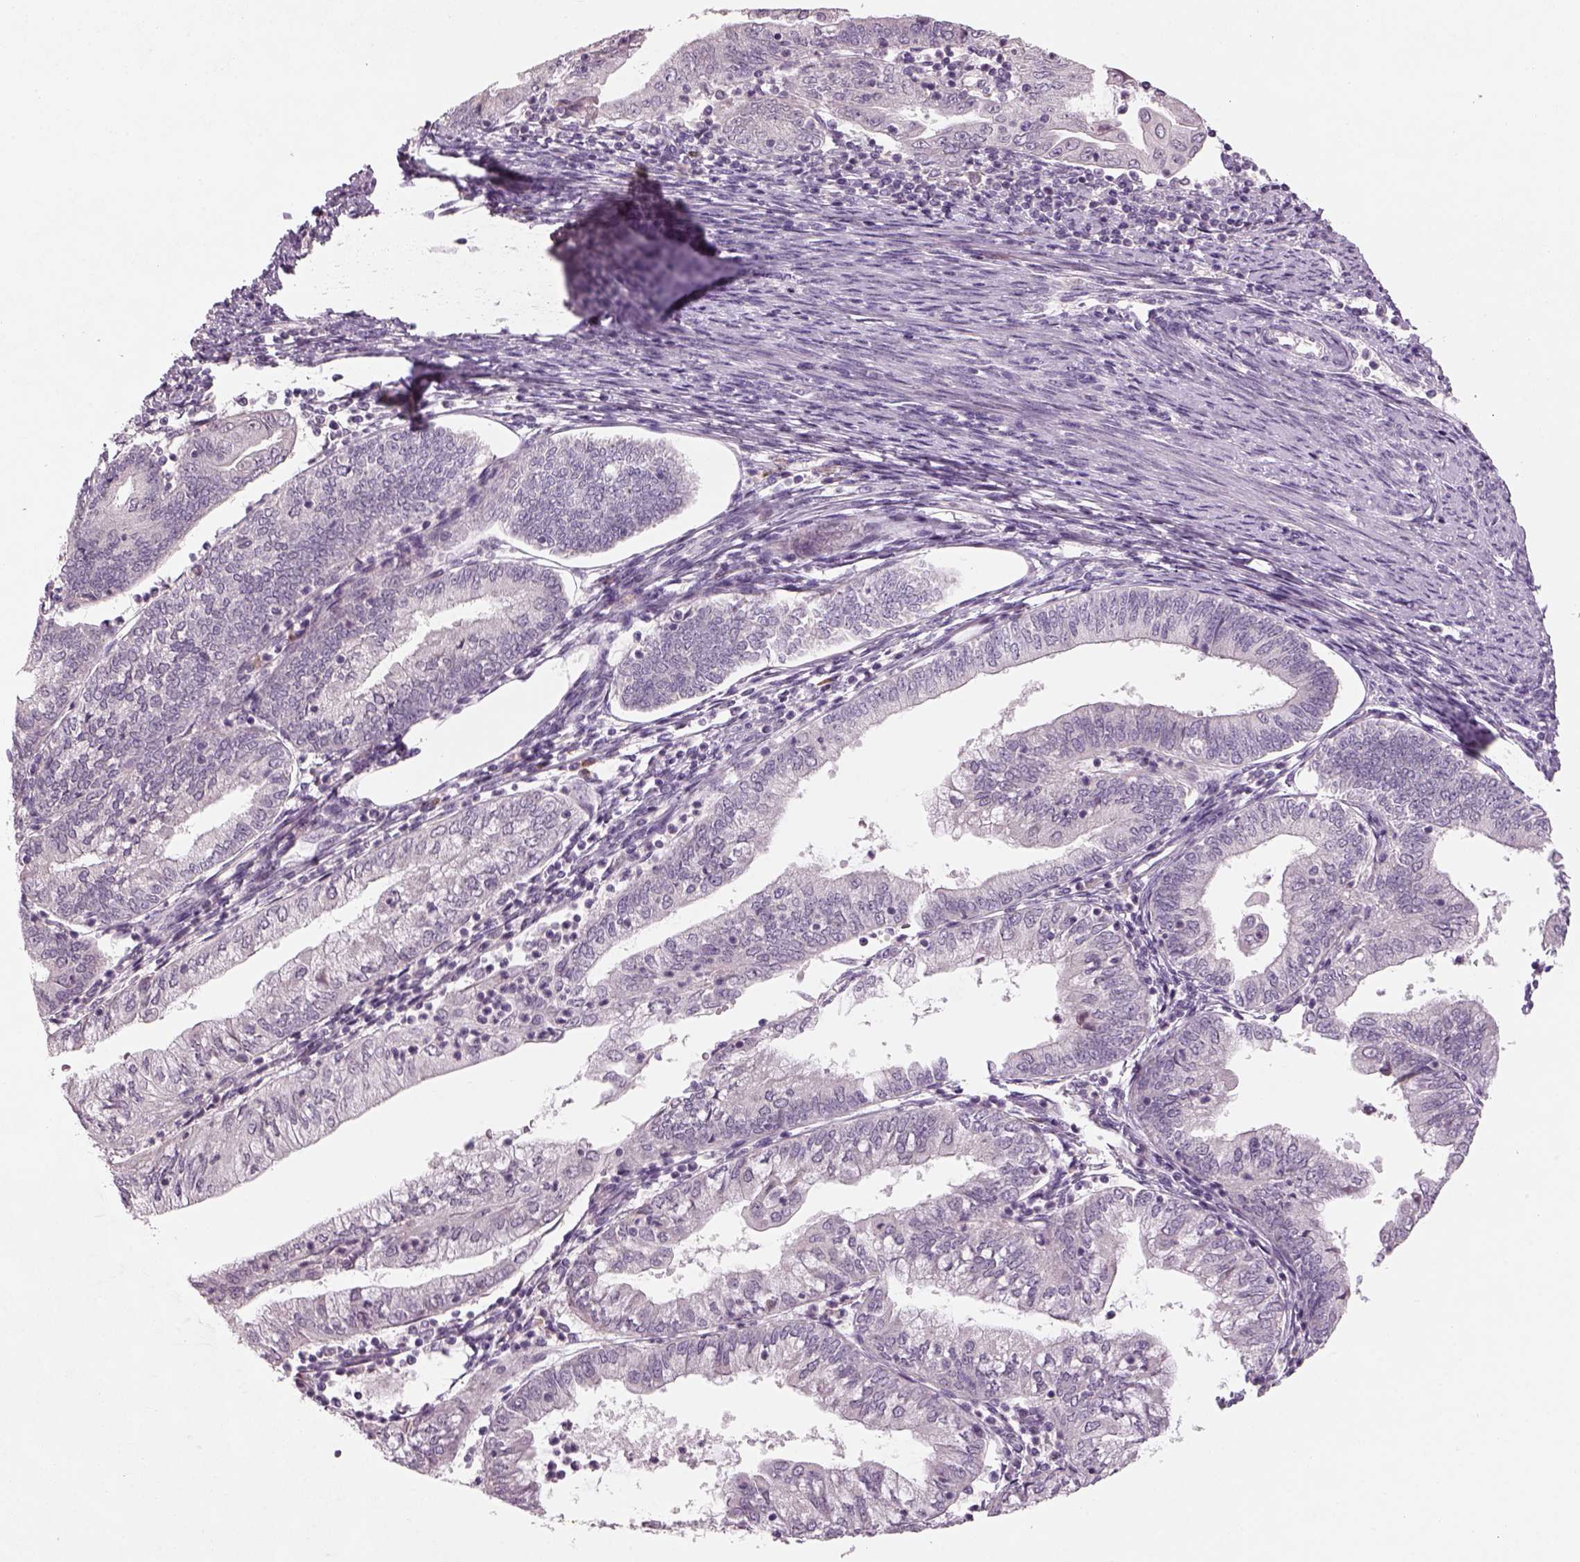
{"staining": {"intensity": "negative", "quantity": "none", "location": "none"}, "tissue": "endometrial cancer", "cell_type": "Tumor cells", "image_type": "cancer", "snomed": [{"axis": "morphology", "description": "Adenocarcinoma, NOS"}, {"axis": "topography", "description": "Endometrium"}], "caption": "The micrograph demonstrates no significant positivity in tumor cells of endometrial adenocarcinoma.", "gene": "PENK", "patient": {"sex": "female", "age": 55}}